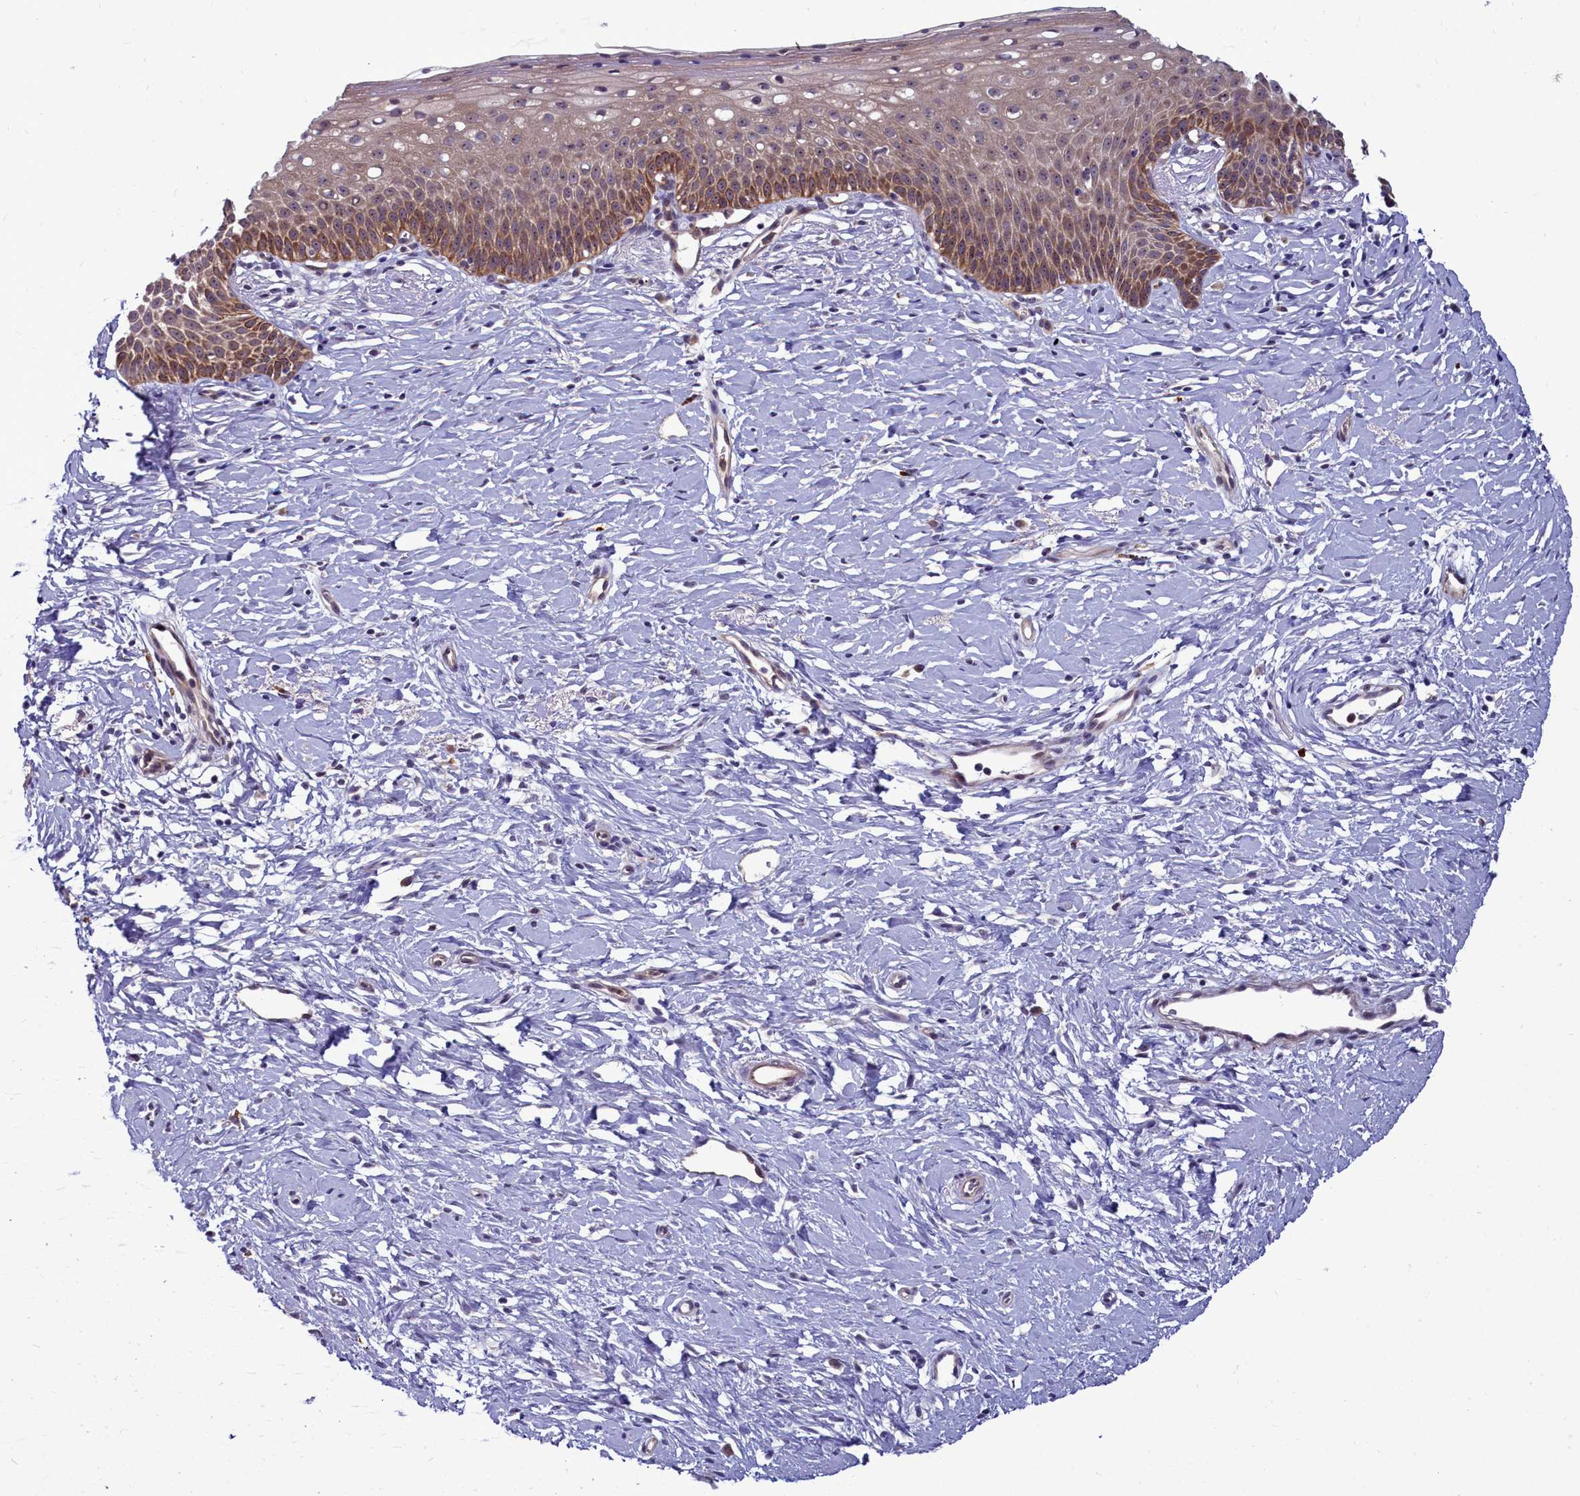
{"staining": {"intensity": "moderate", "quantity": ">75%", "location": "cytoplasmic/membranous"}, "tissue": "cervix", "cell_type": "Glandular cells", "image_type": "normal", "snomed": [{"axis": "morphology", "description": "Normal tissue, NOS"}, {"axis": "topography", "description": "Cervix"}], "caption": "Protein expression analysis of unremarkable cervix demonstrates moderate cytoplasmic/membranous expression in about >75% of glandular cells.", "gene": "BCAR1", "patient": {"sex": "female", "age": 36}}